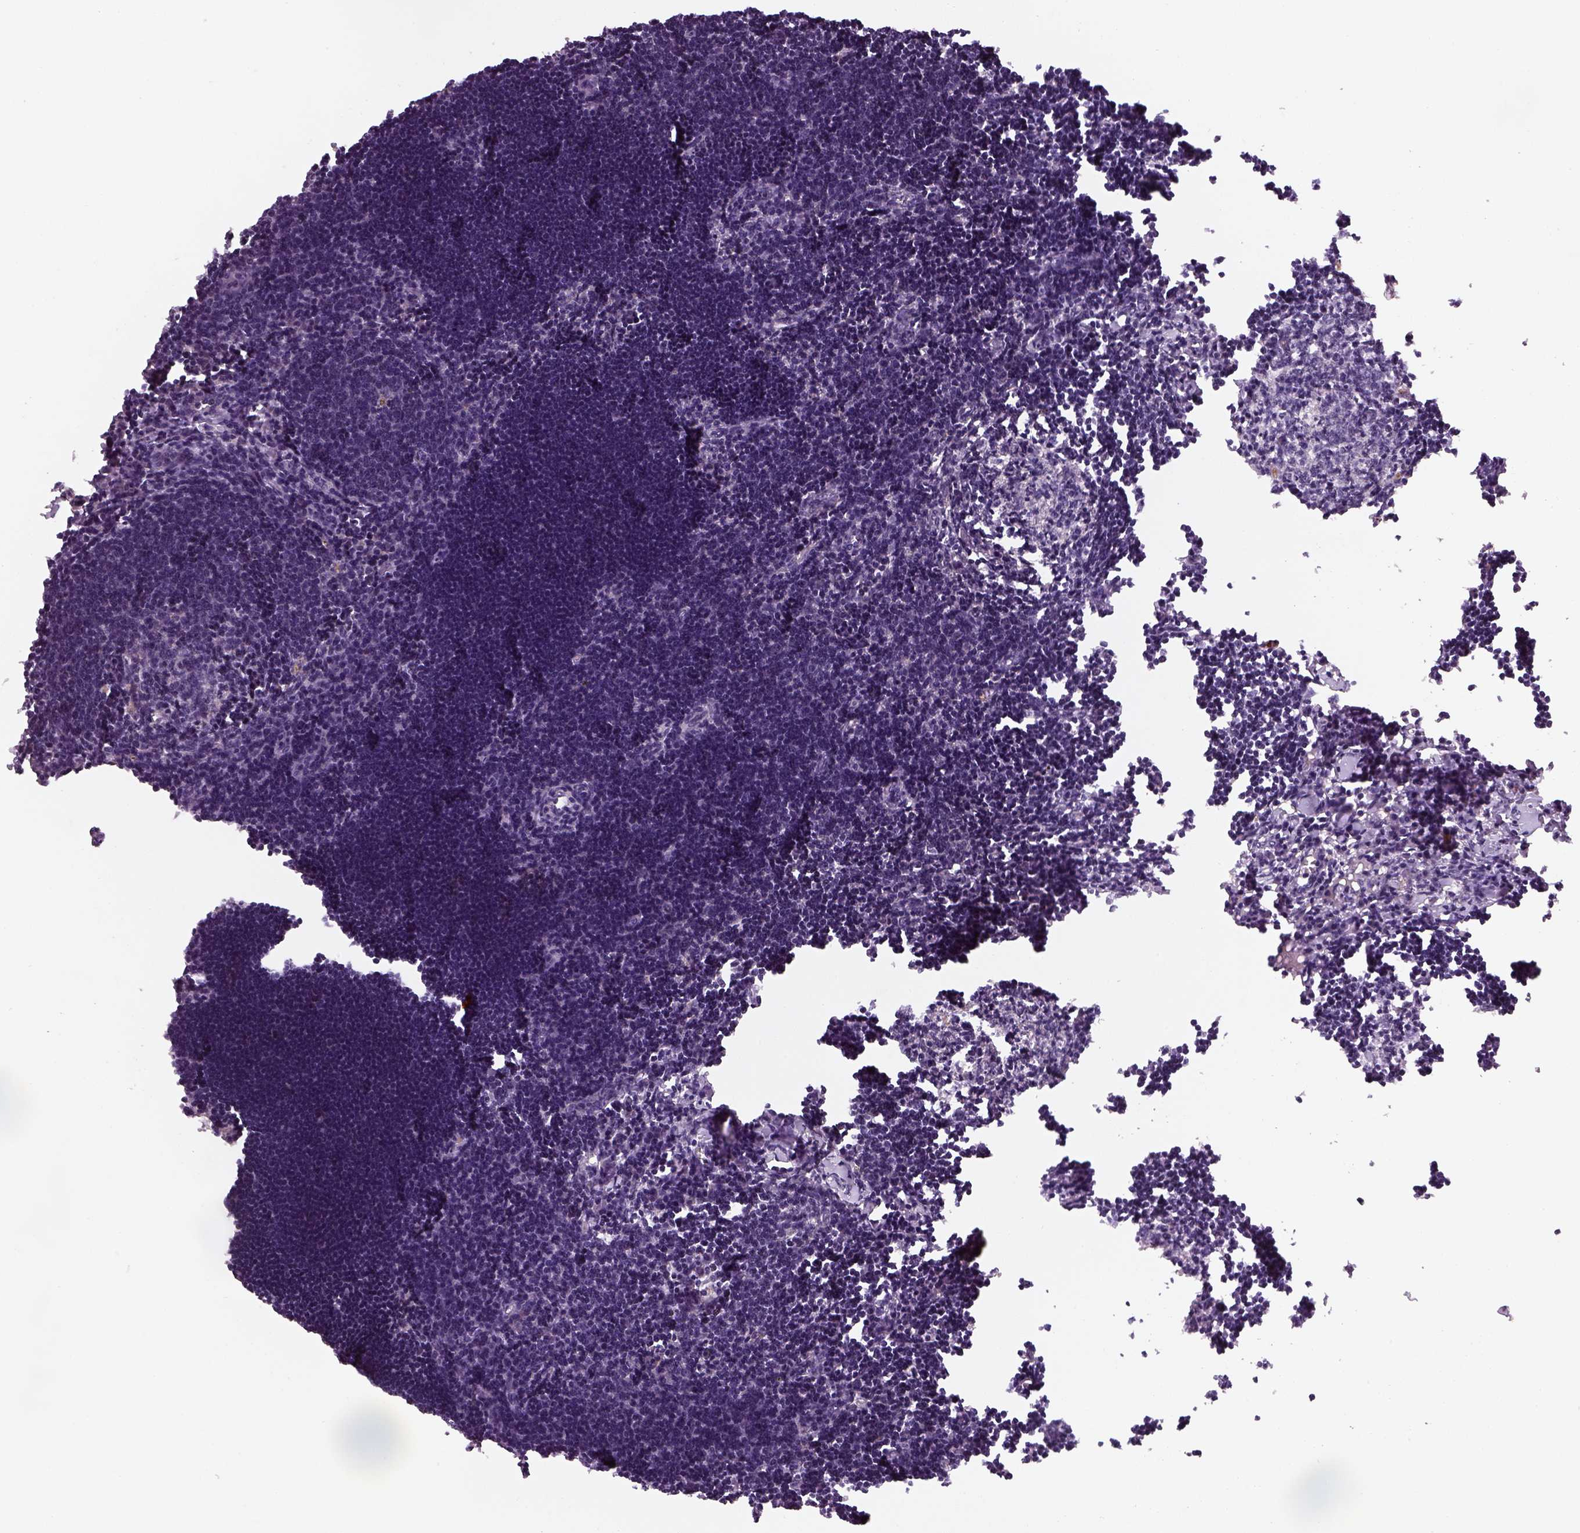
{"staining": {"intensity": "negative", "quantity": "none", "location": "none"}, "tissue": "lymph node", "cell_type": "Germinal center cells", "image_type": "normal", "snomed": [{"axis": "morphology", "description": "Normal tissue, NOS"}, {"axis": "topography", "description": "Lymph node"}], "caption": "This is an immunohistochemistry (IHC) histopathology image of unremarkable human lymph node. There is no expression in germinal center cells.", "gene": "GDNF", "patient": {"sex": "male", "age": 55}}